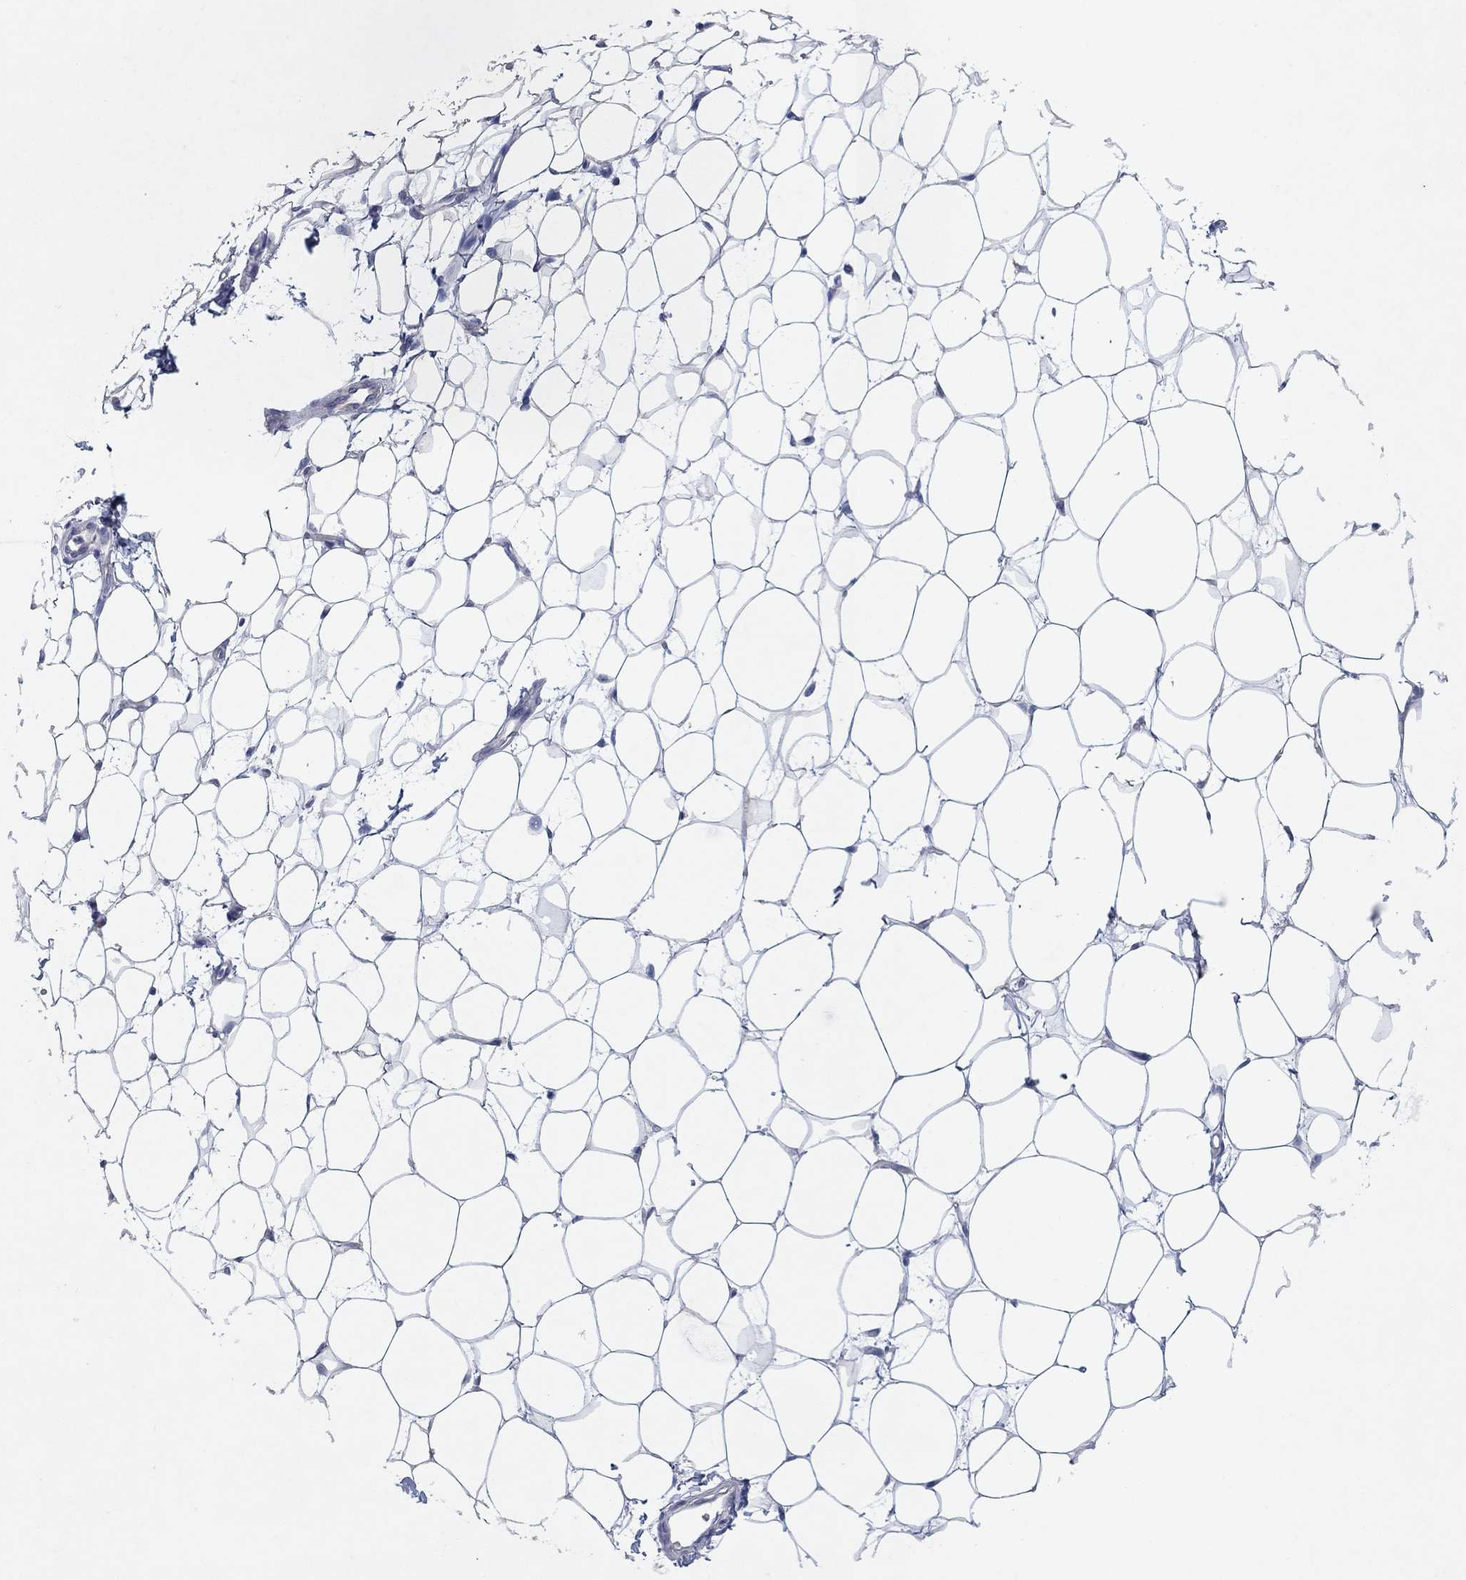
{"staining": {"intensity": "negative", "quantity": "none", "location": "none"}, "tissue": "breast", "cell_type": "Adipocytes", "image_type": "normal", "snomed": [{"axis": "morphology", "description": "Normal tissue, NOS"}, {"axis": "topography", "description": "Breast"}], "caption": "Immunohistochemistry (IHC) image of benign breast stained for a protein (brown), which exhibits no staining in adipocytes.", "gene": "KRT40", "patient": {"sex": "female", "age": 37}}